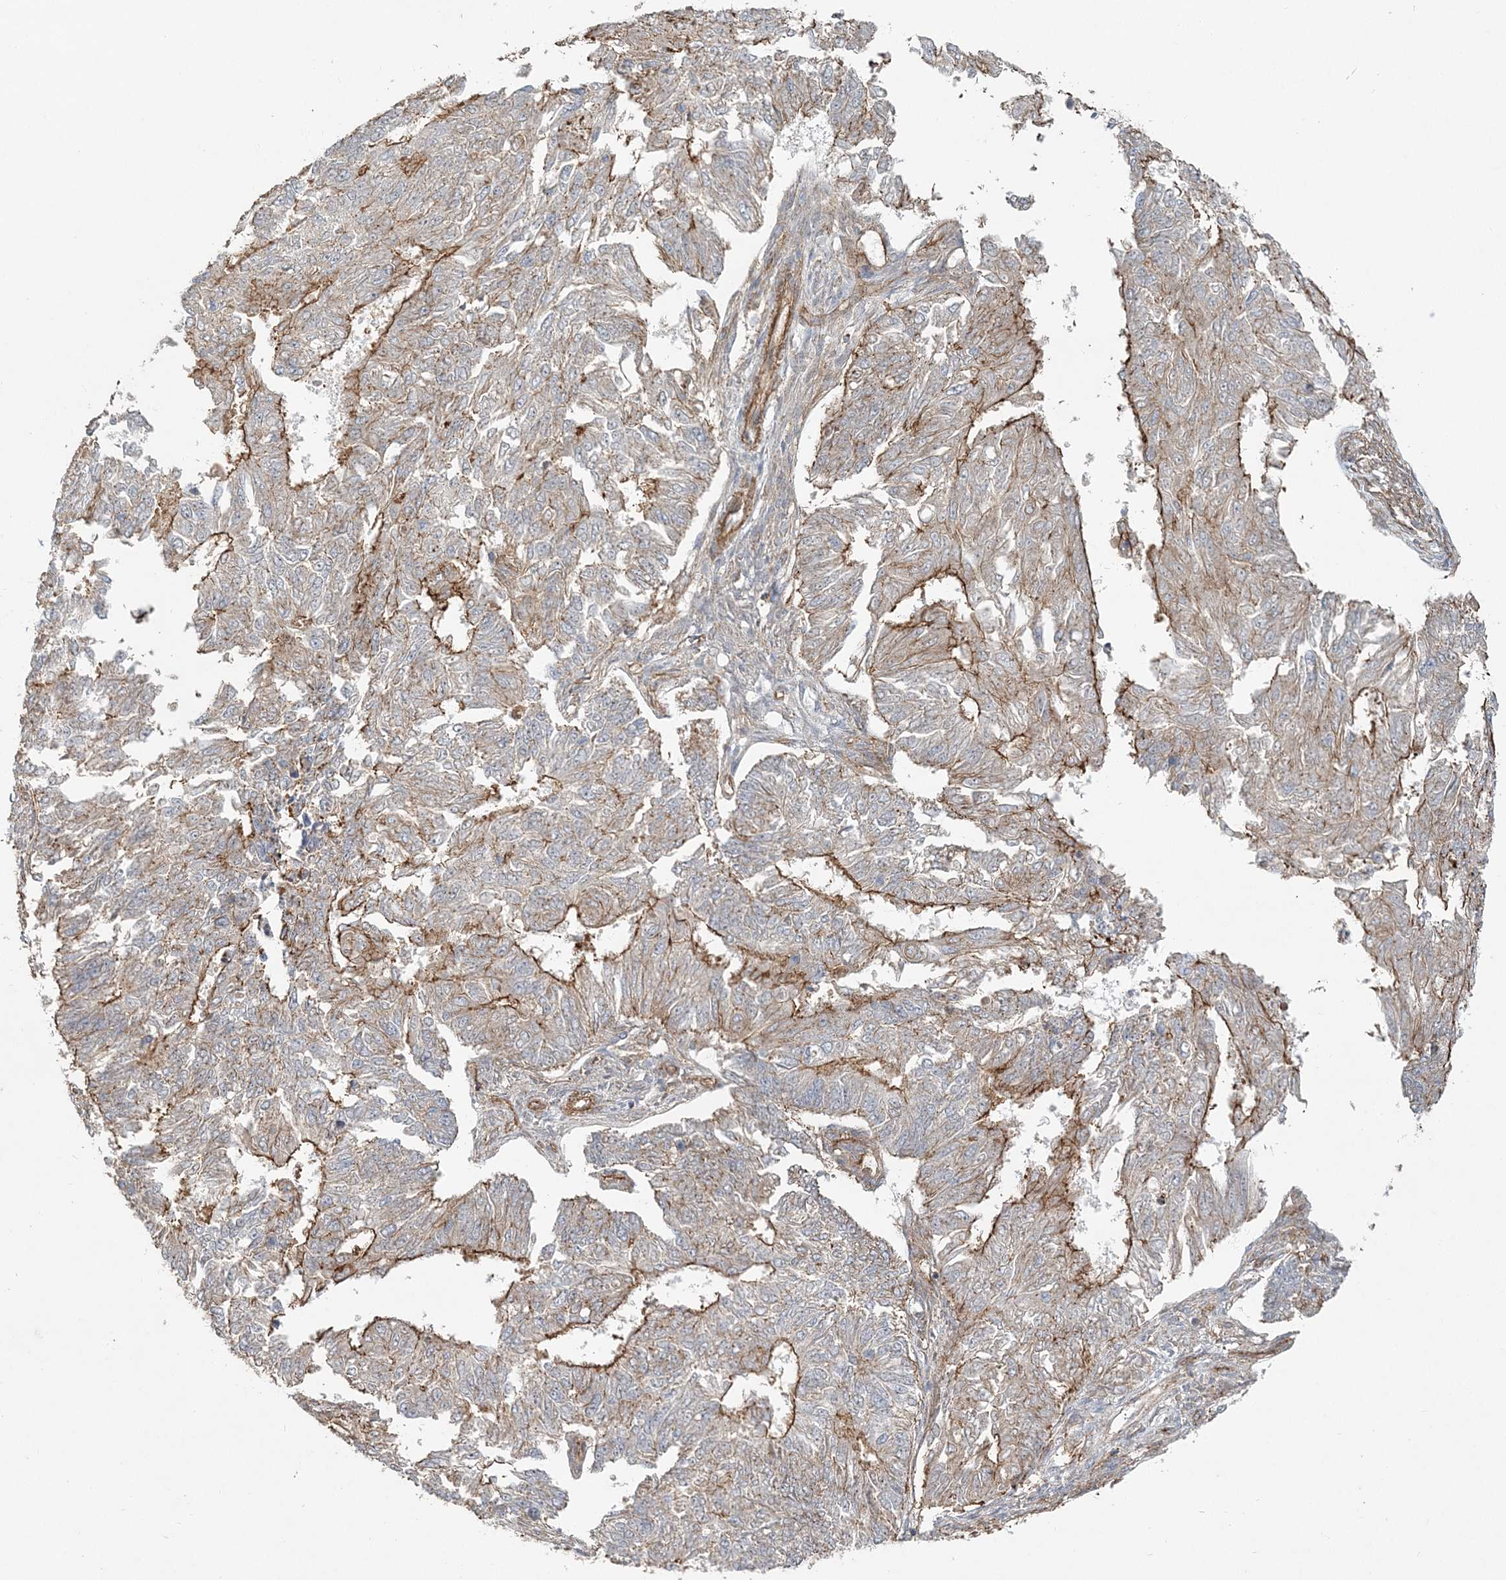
{"staining": {"intensity": "moderate", "quantity": "25%-75%", "location": "cytoplasmic/membranous"}, "tissue": "endometrial cancer", "cell_type": "Tumor cells", "image_type": "cancer", "snomed": [{"axis": "morphology", "description": "Adenocarcinoma, NOS"}, {"axis": "topography", "description": "Endometrium"}], "caption": "The immunohistochemical stain labels moderate cytoplasmic/membranous expression in tumor cells of endometrial cancer tissue.", "gene": "MAT2B", "patient": {"sex": "female", "age": 32}}